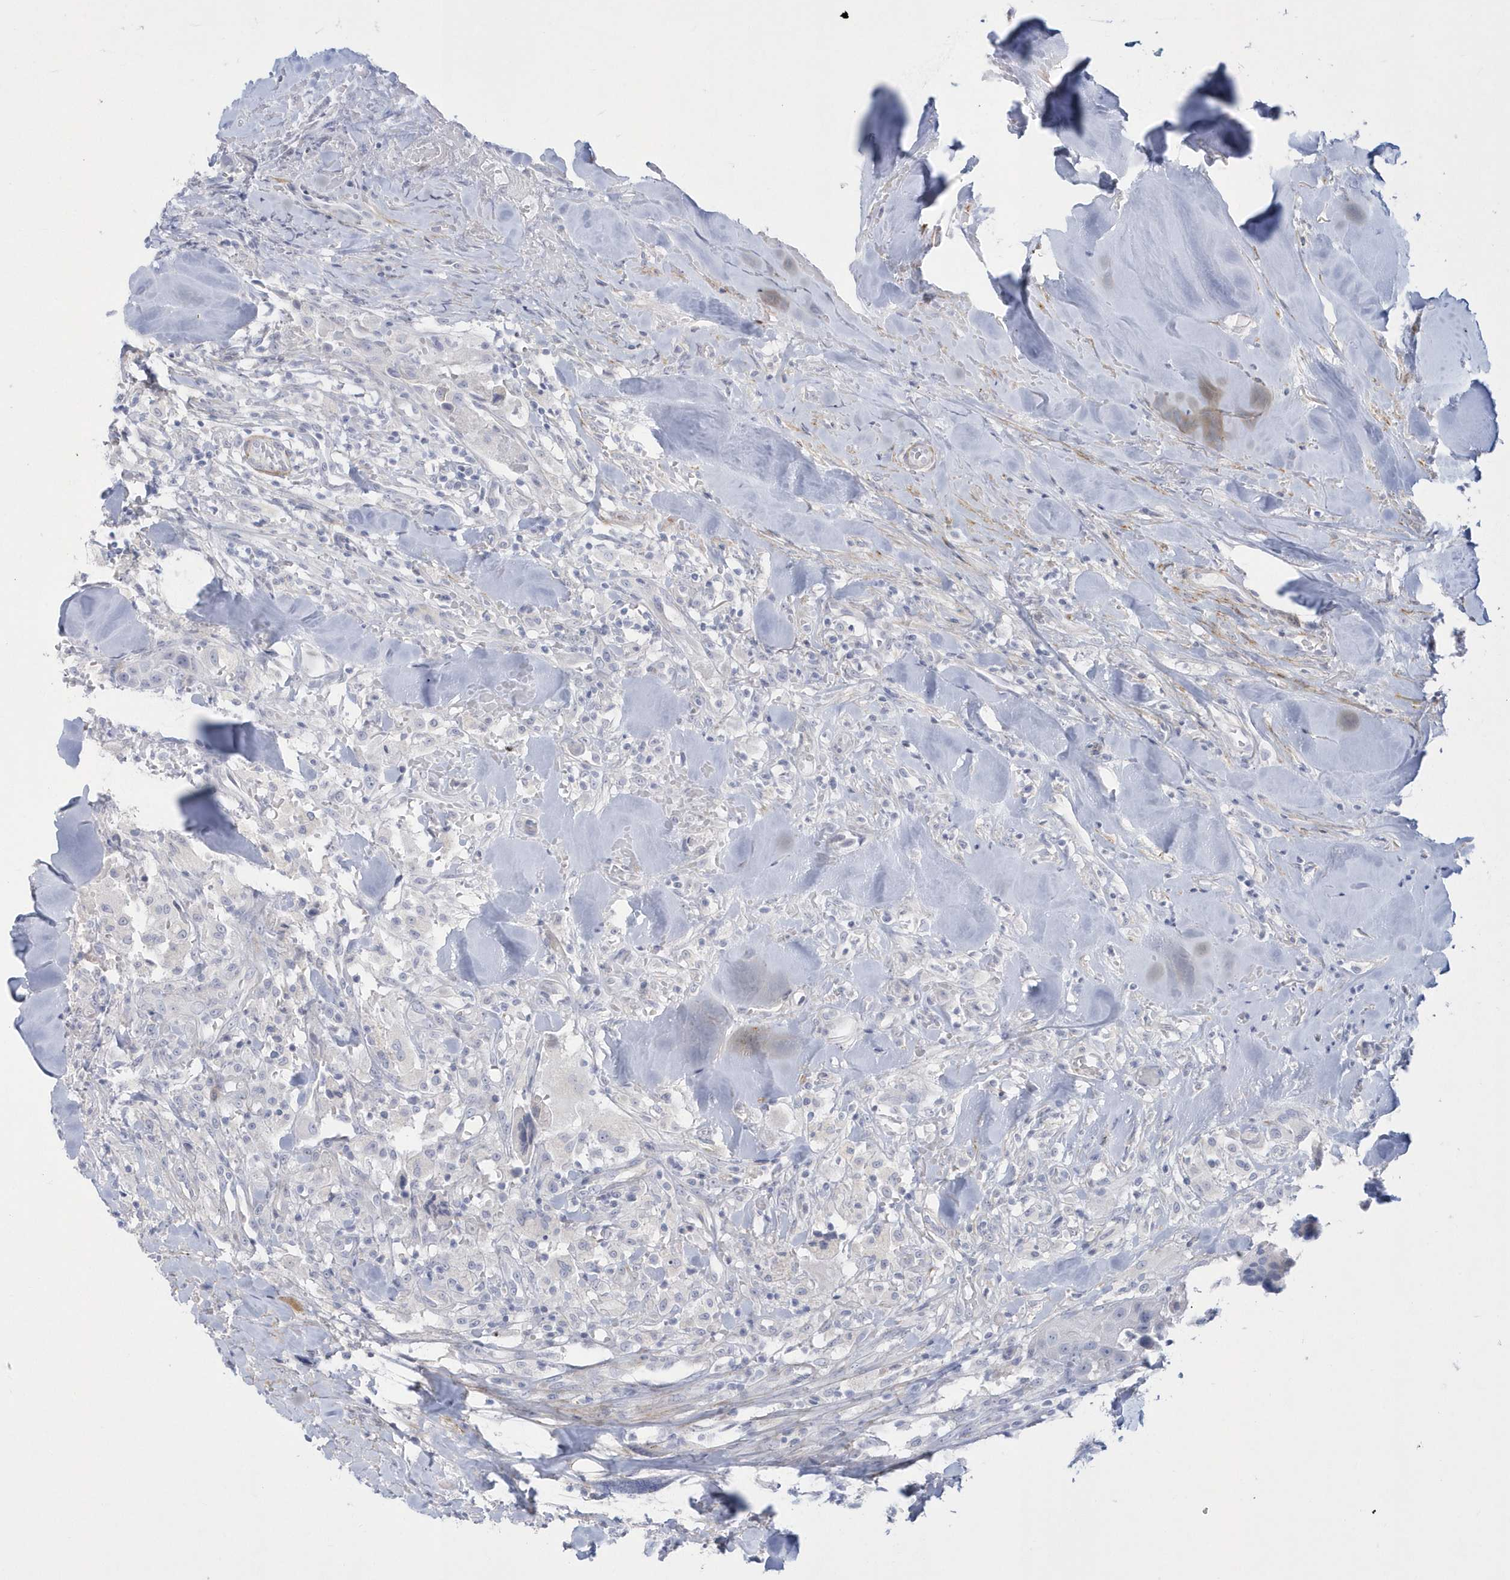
{"staining": {"intensity": "negative", "quantity": "none", "location": "none"}, "tissue": "head and neck cancer", "cell_type": "Tumor cells", "image_type": "cancer", "snomed": [{"axis": "morphology", "description": "Normal tissue, NOS"}, {"axis": "morphology", "description": "Squamous cell carcinoma, NOS"}, {"axis": "topography", "description": "Skeletal muscle"}, {"axis": "topography", "description": "Head-Neck"}], "caption": "This is an immunohistochemistry (IHC) photomicrograph of head and neck cancer. There is no staining in tumor cells.", "gene": "WDR27", "patient": {"sex": "male", "age": 51}}